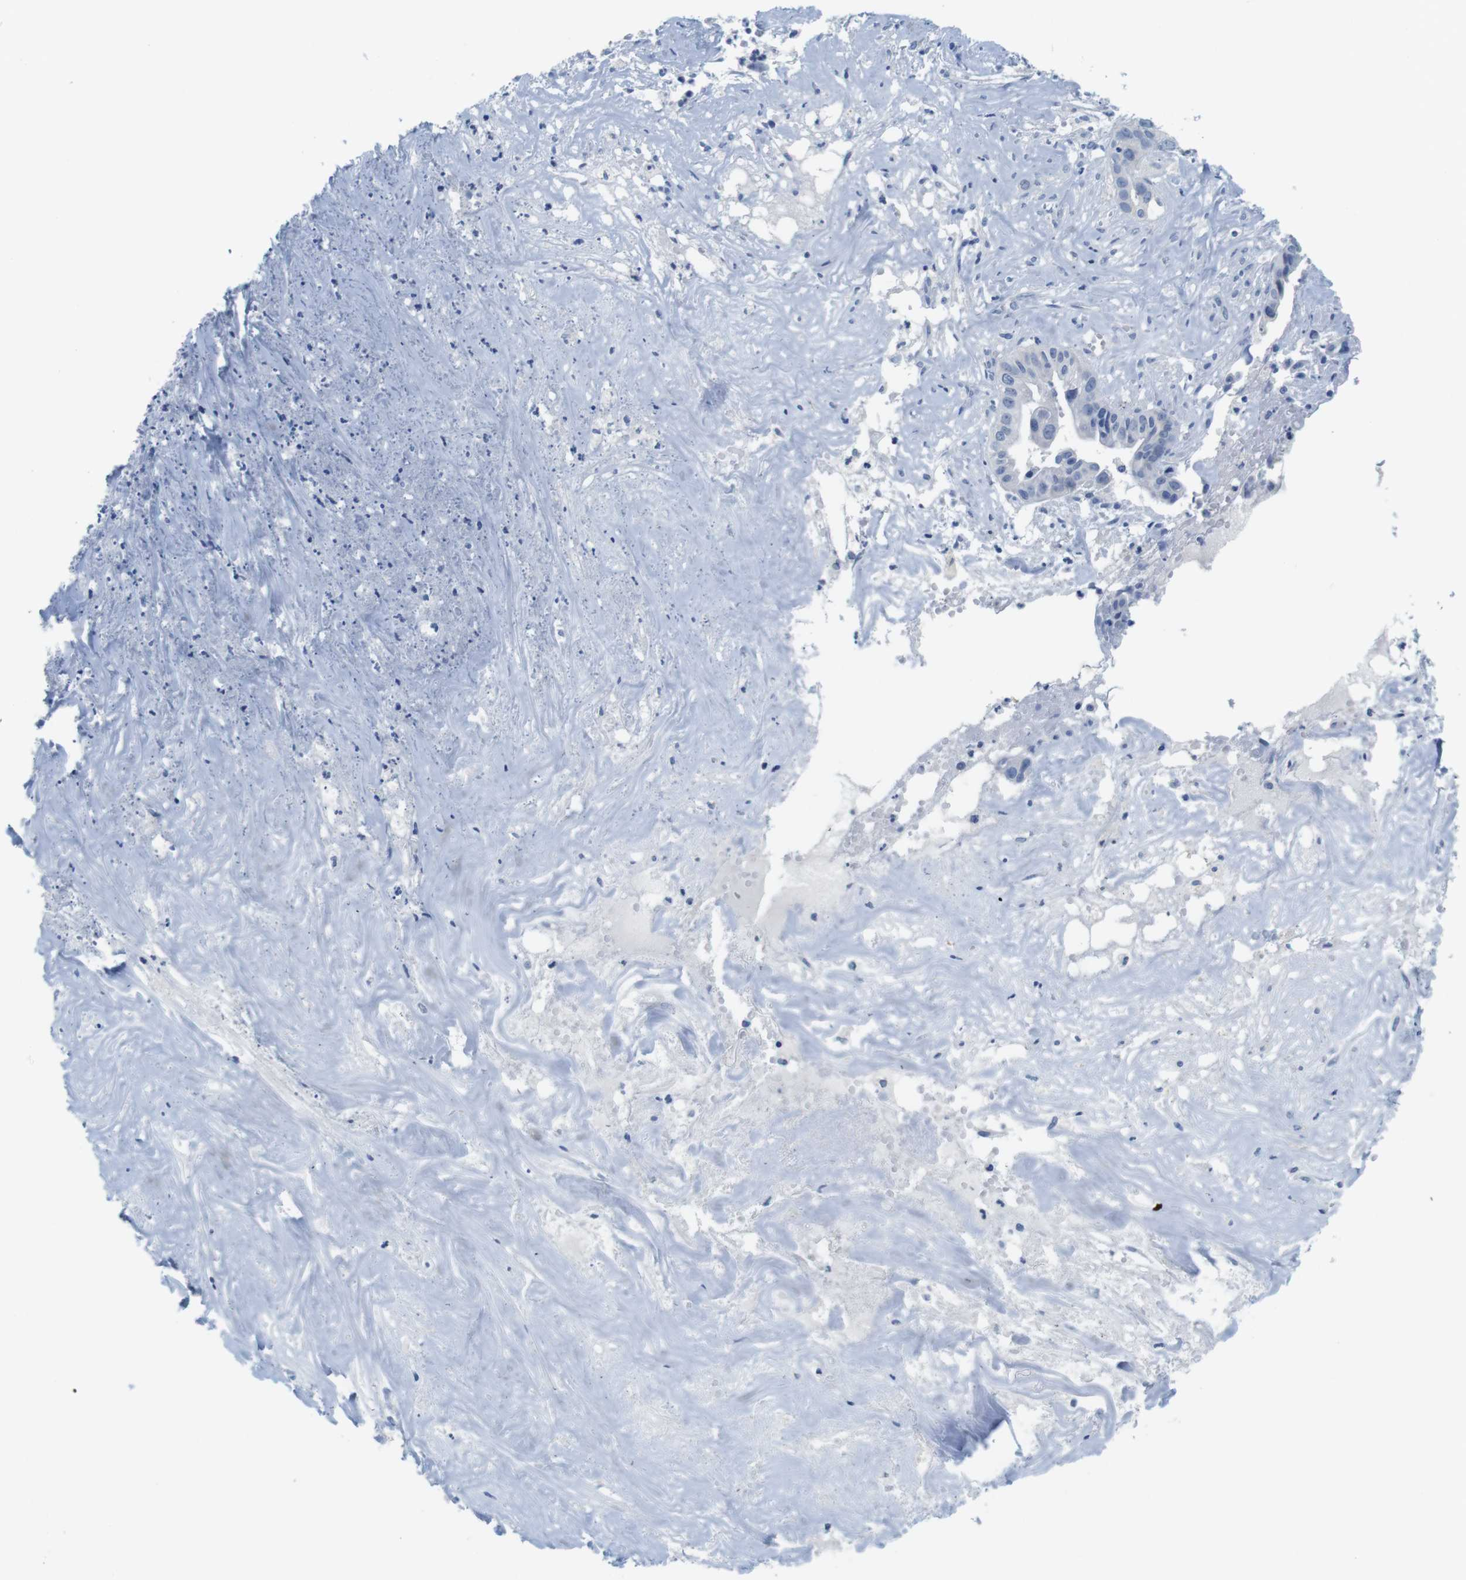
{"staining": {"intensity": "negative", "quantity": "none", "location": "none"}, "tissue": "liver cancer", "cell_type": "Tumor cells", "image_type": "cancer", "snomed": [{"axis": "morphology", "description": "Cholangiocarcinoma"}, {"axis": "topography", "description": "Liver"}], "caption": "Immunohistochemistry (IHC) micrograph of neoplastic tissue: human liver cancer stained with DAB exhibits no significant protein expression in tumor cells. (Brightfield microscopy of DAB (3,3'-diaminobenzidine) immunohistochemistry (IHC) at high magnification).", "gene": "MAP6", "patient": {"sex": "female", "age": 61}}